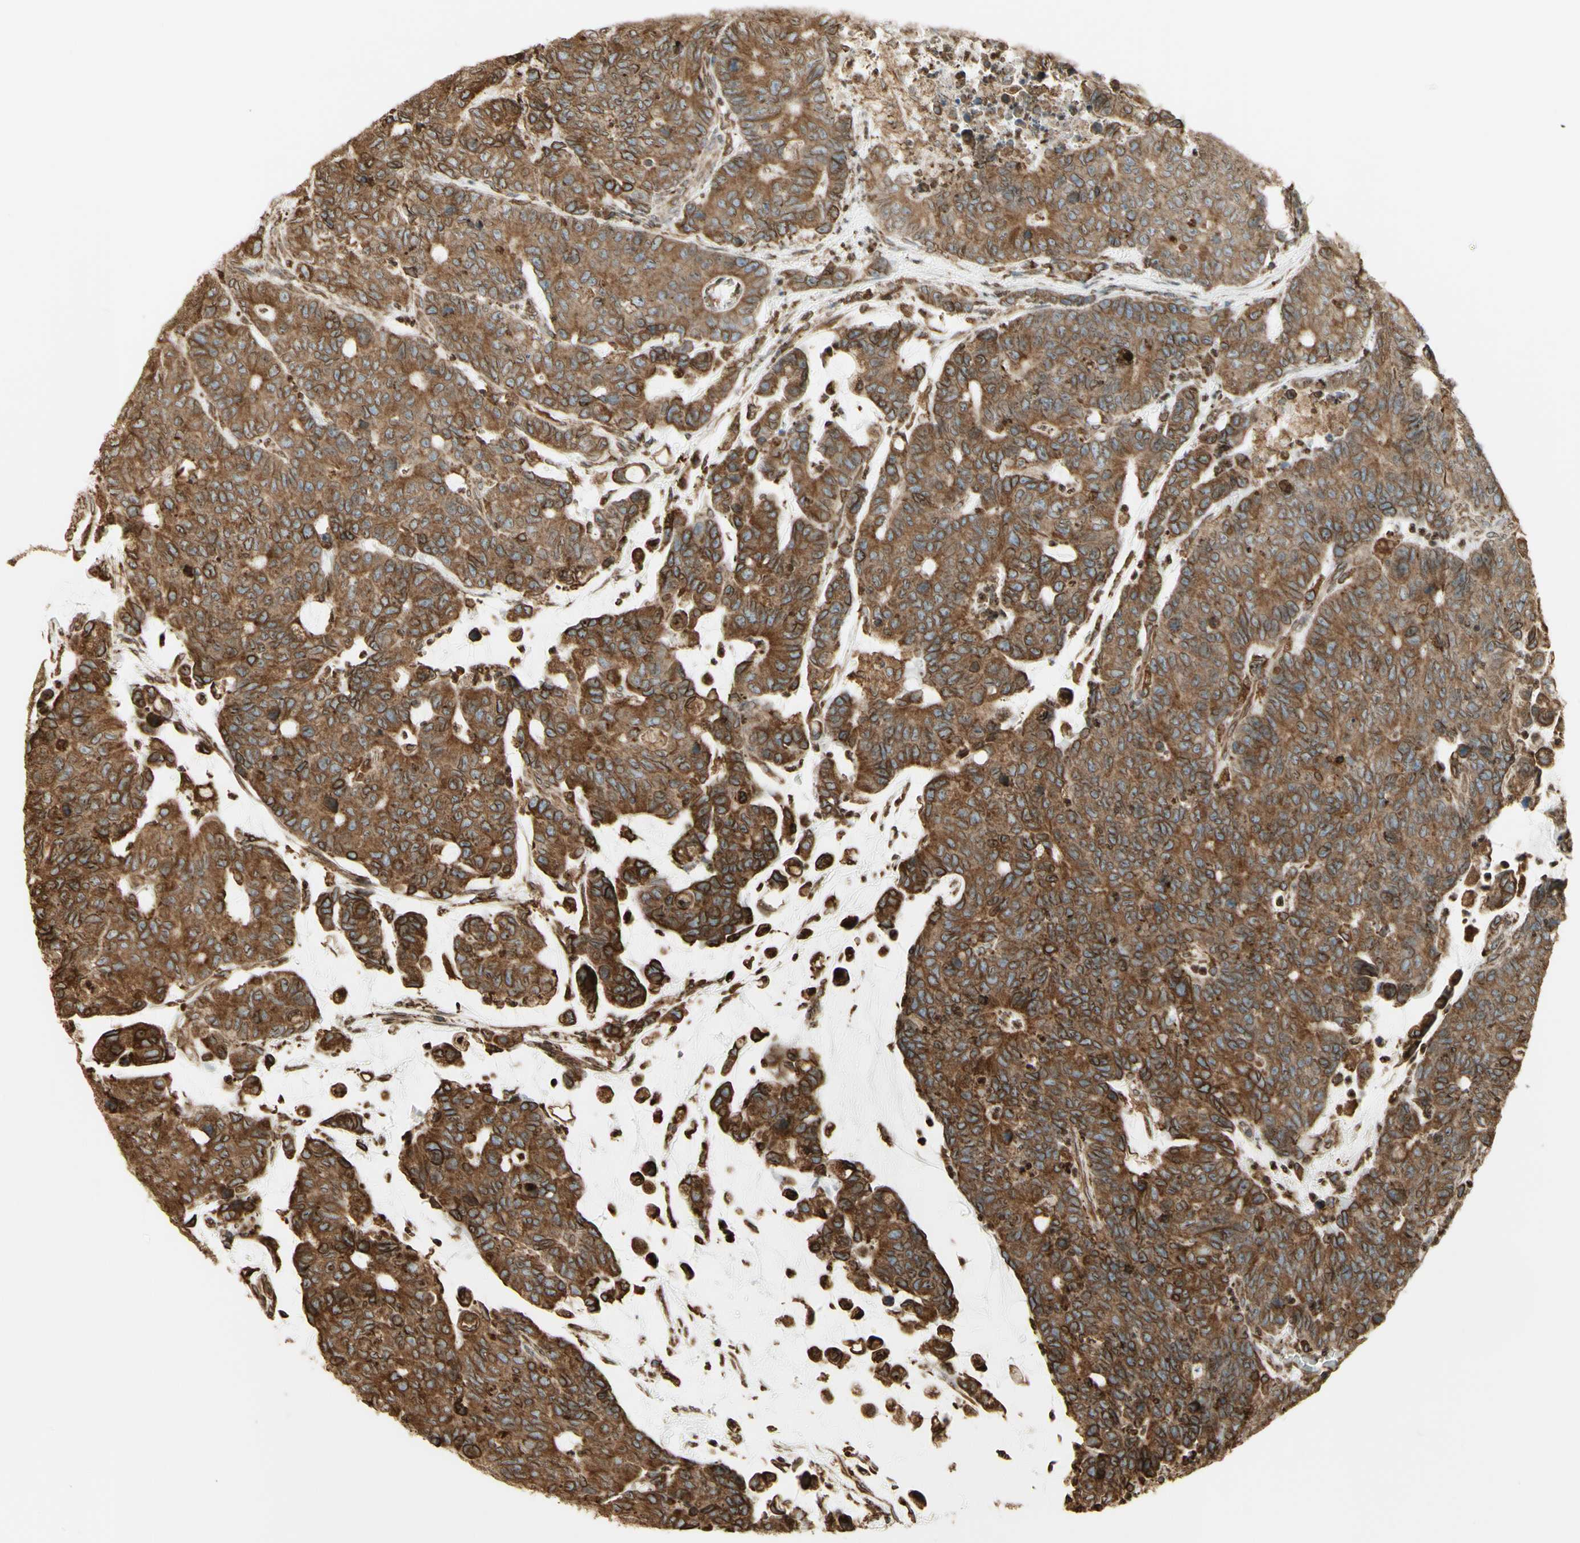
{"staining": {"intensity": "moderate", "quantity": ">75%", "location": "cytoplasmic/membranous"}, "tissue": "colorectal cancer", "cell_type": "Tumor cells", "image_type": "cancer", "snomed": [{"axis": "morphology", "description": "Adenocarcinoma, NOS"}, {"axis": "topography", "description": "Colon"}], "caption": "This image exhibits immunohistochemistry staining of colorectal cancer (adenocarcinoma), with medium moderate cytoplasmic/membranous positivity in about >75% of tumor cells.", "gene": "CANX", "patient": {"sex": "female", "age": 86}}